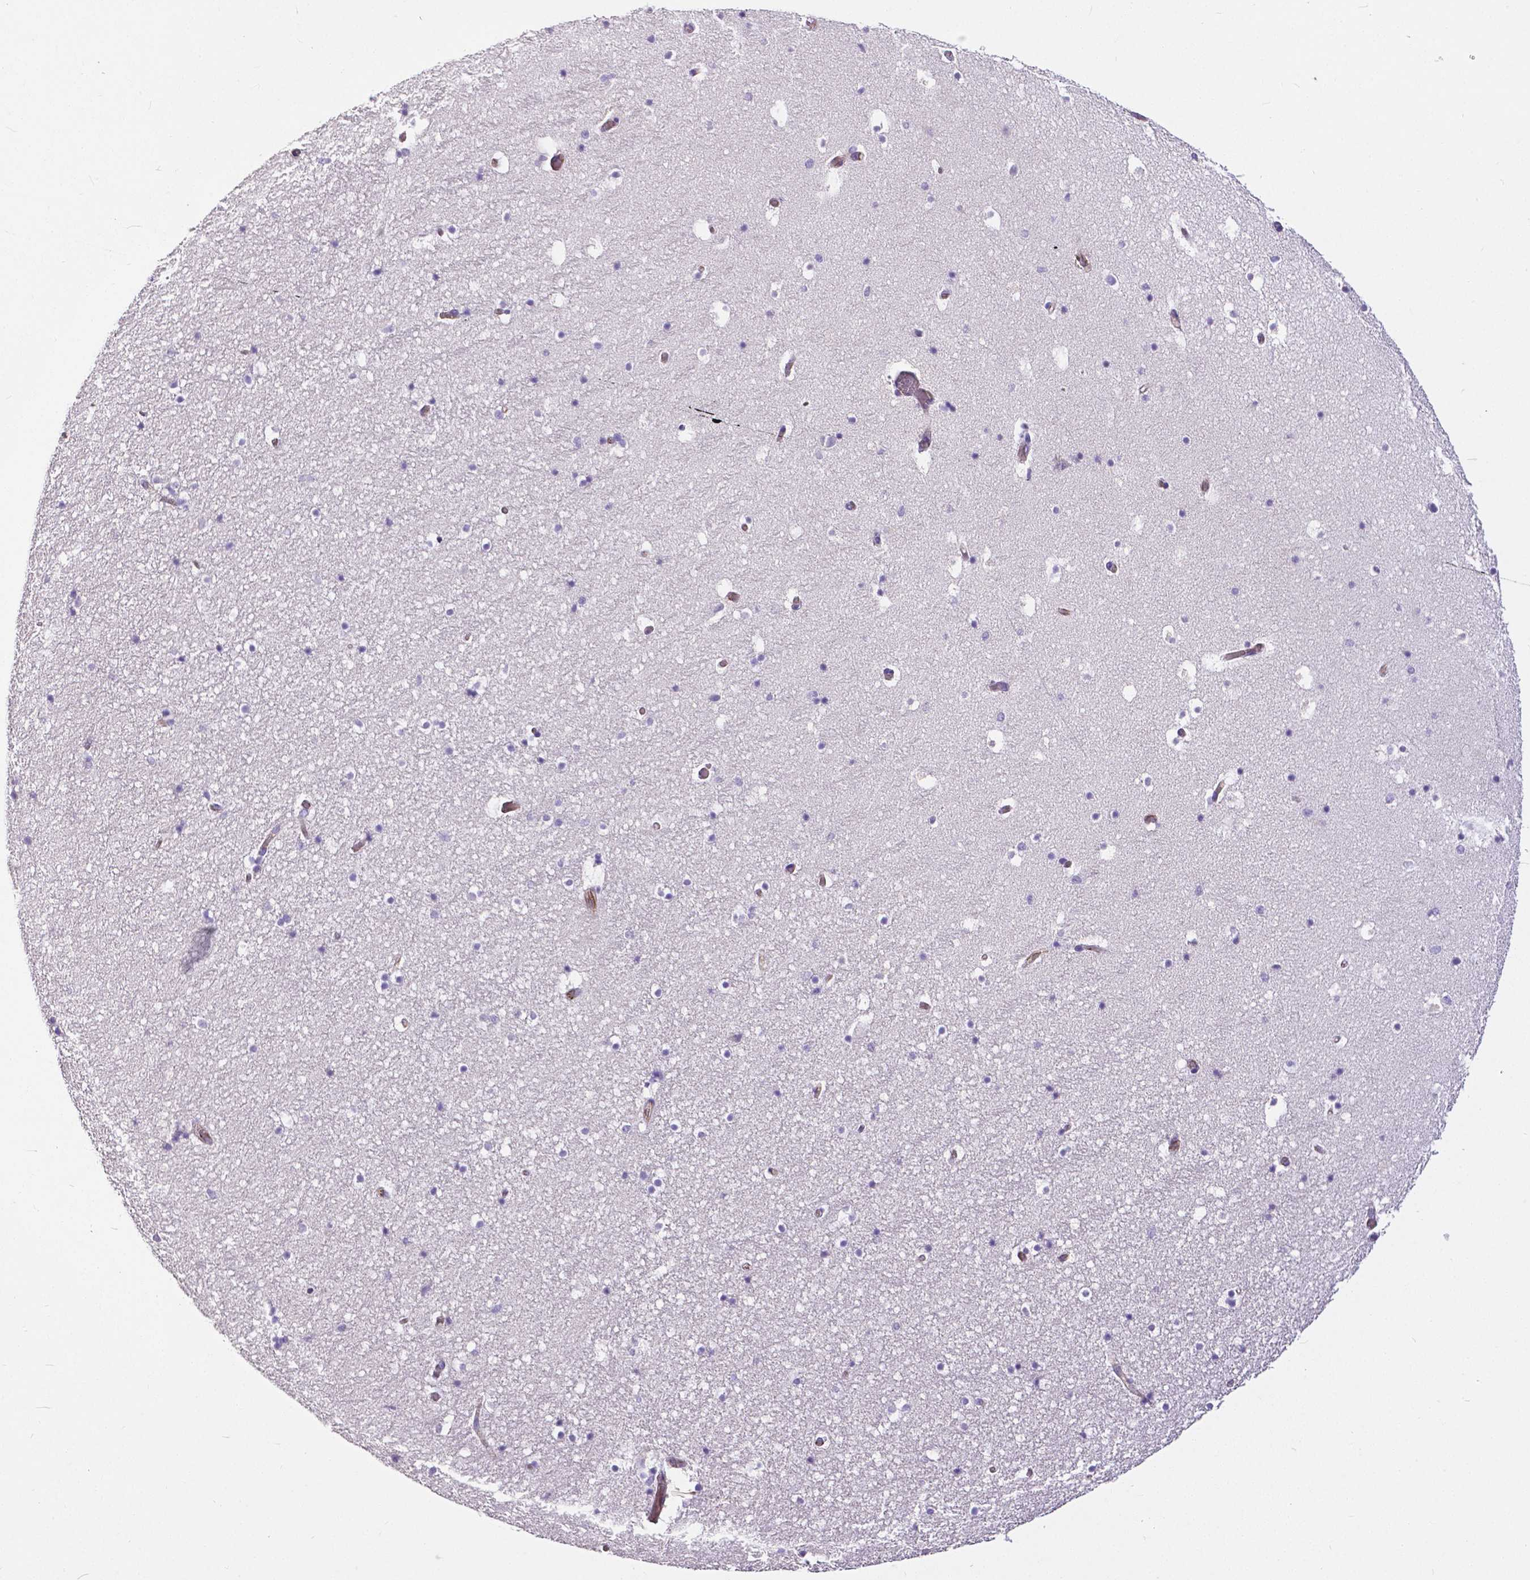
{"staining": {"intensity": "negative", "quantity": "none", "location": "none"}, "tissue": "hippocampus", "cell_type": "Glial cells", "image_type": "normal", "snomed": [{"axis": "morphology", "description": "Normal tissue, NOS"}, {"axis": "topography", "description": "Hippocampus"}], "caption": "High magnification brightfield microscopy of unremarkable hippocampus stained with DAB (3,3'-diaminobenzidine) (brown) and counterstained with hematoxylin (blue): glial cells show no significant expression. (Immunohistochemistry (ihc), brightfield microscopy, high magnification).", "gene": "OCLN", "patient": {"sex": "male", "age": 26}}